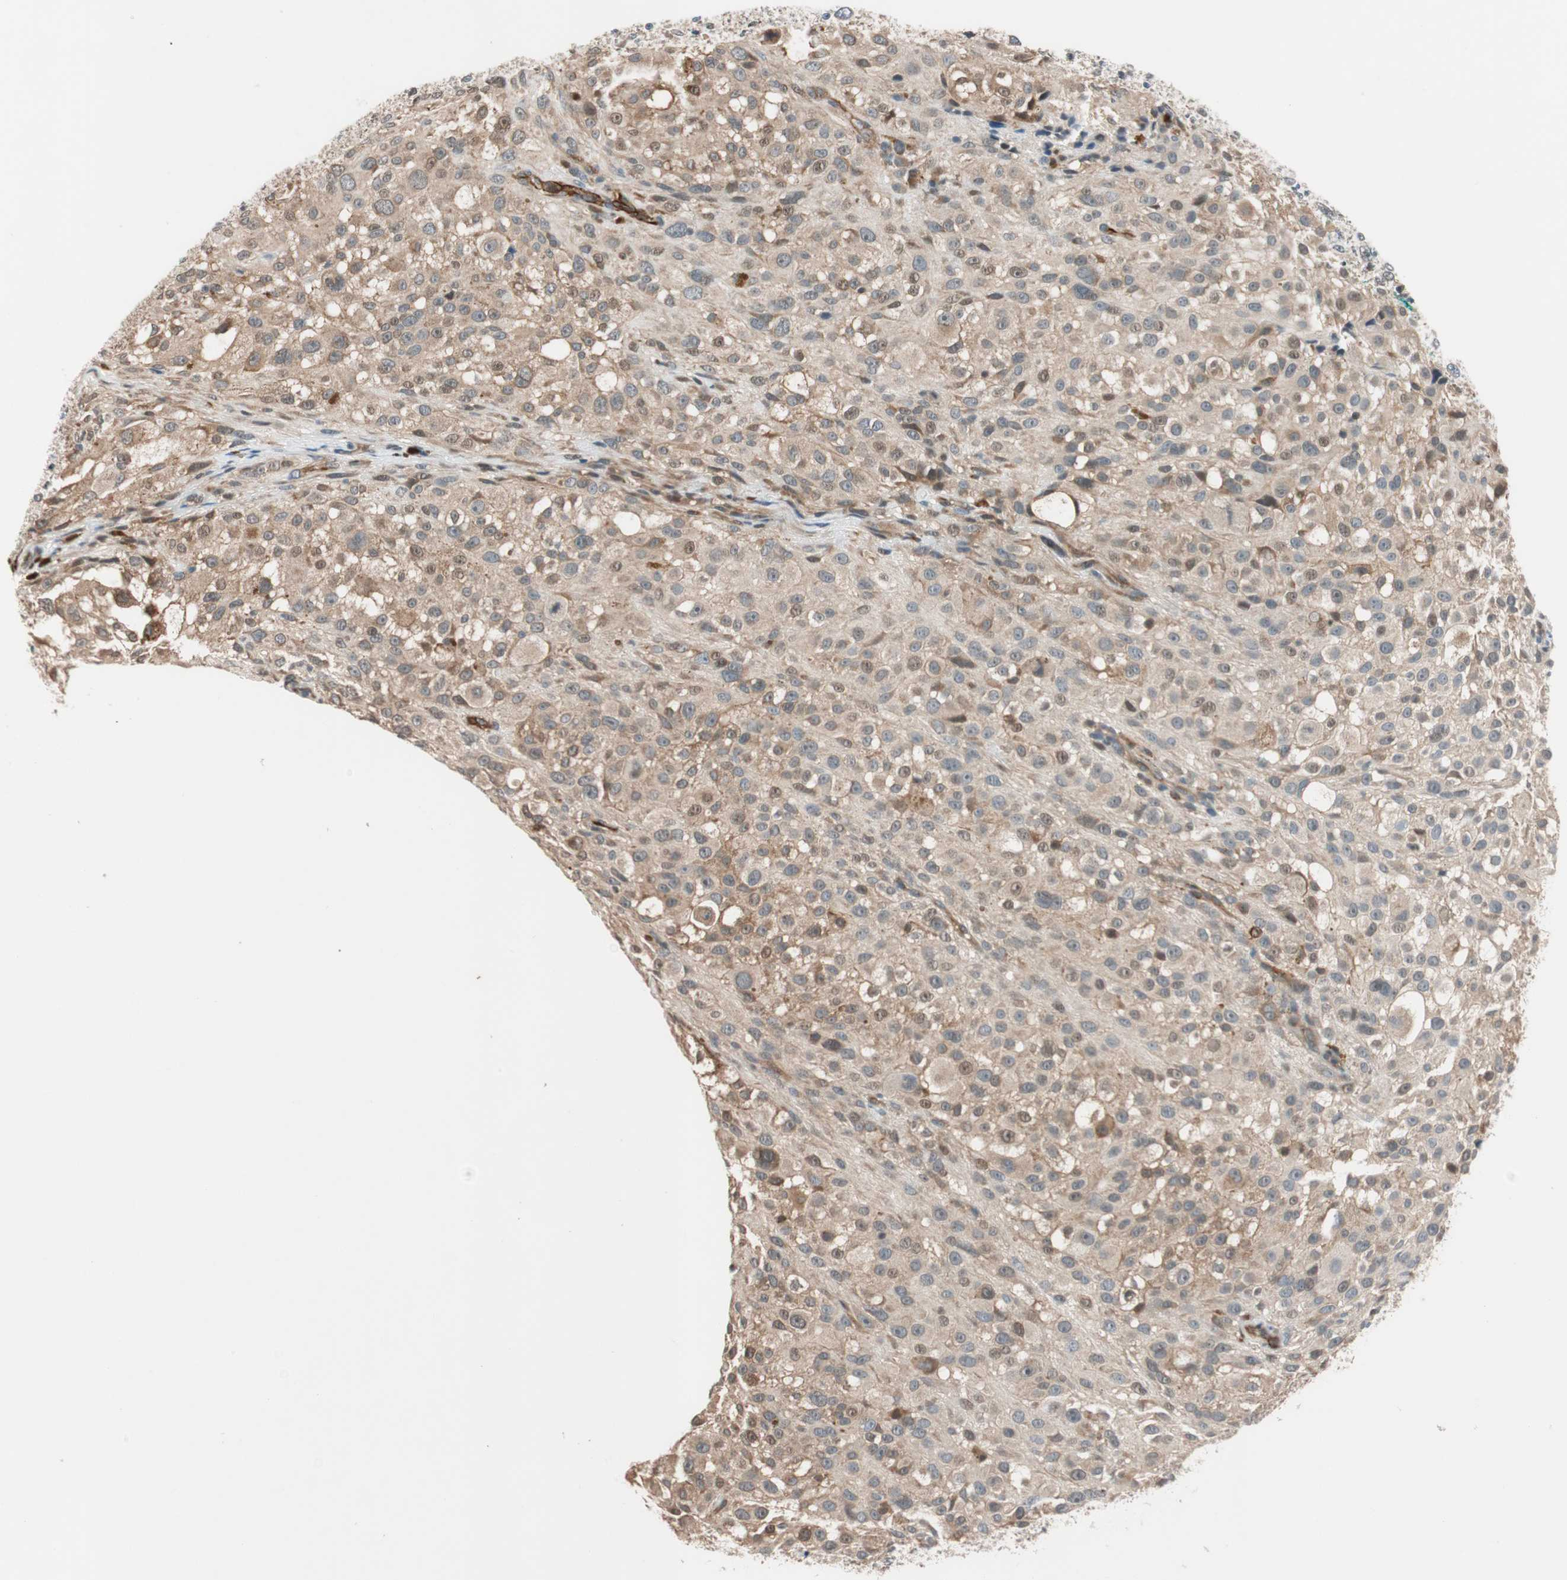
{"staining": {"intensity": "weak", "quantity": "25%-75%", "location": "cytoplasmic/membranous"}, "tissue": "melanoma", "cell_type": "Tumor cells", "image_type": "cancer", "snomed": [{"axis": "morphology", "description": "Necrosis, NOS"}, {"axis": "morphology", "description": "Malignant melanoma, NOS"}, {"axis": "topography", "description": "Skin"}], "caption": "DAB immunohistochemical staining of human melanoma displays weak cytoplasmic/membranous protein expression in approximately 25%-75% of tumor cells.", "gene": "PIK3R3", "patient": {"sex": "female", "age": 87}}